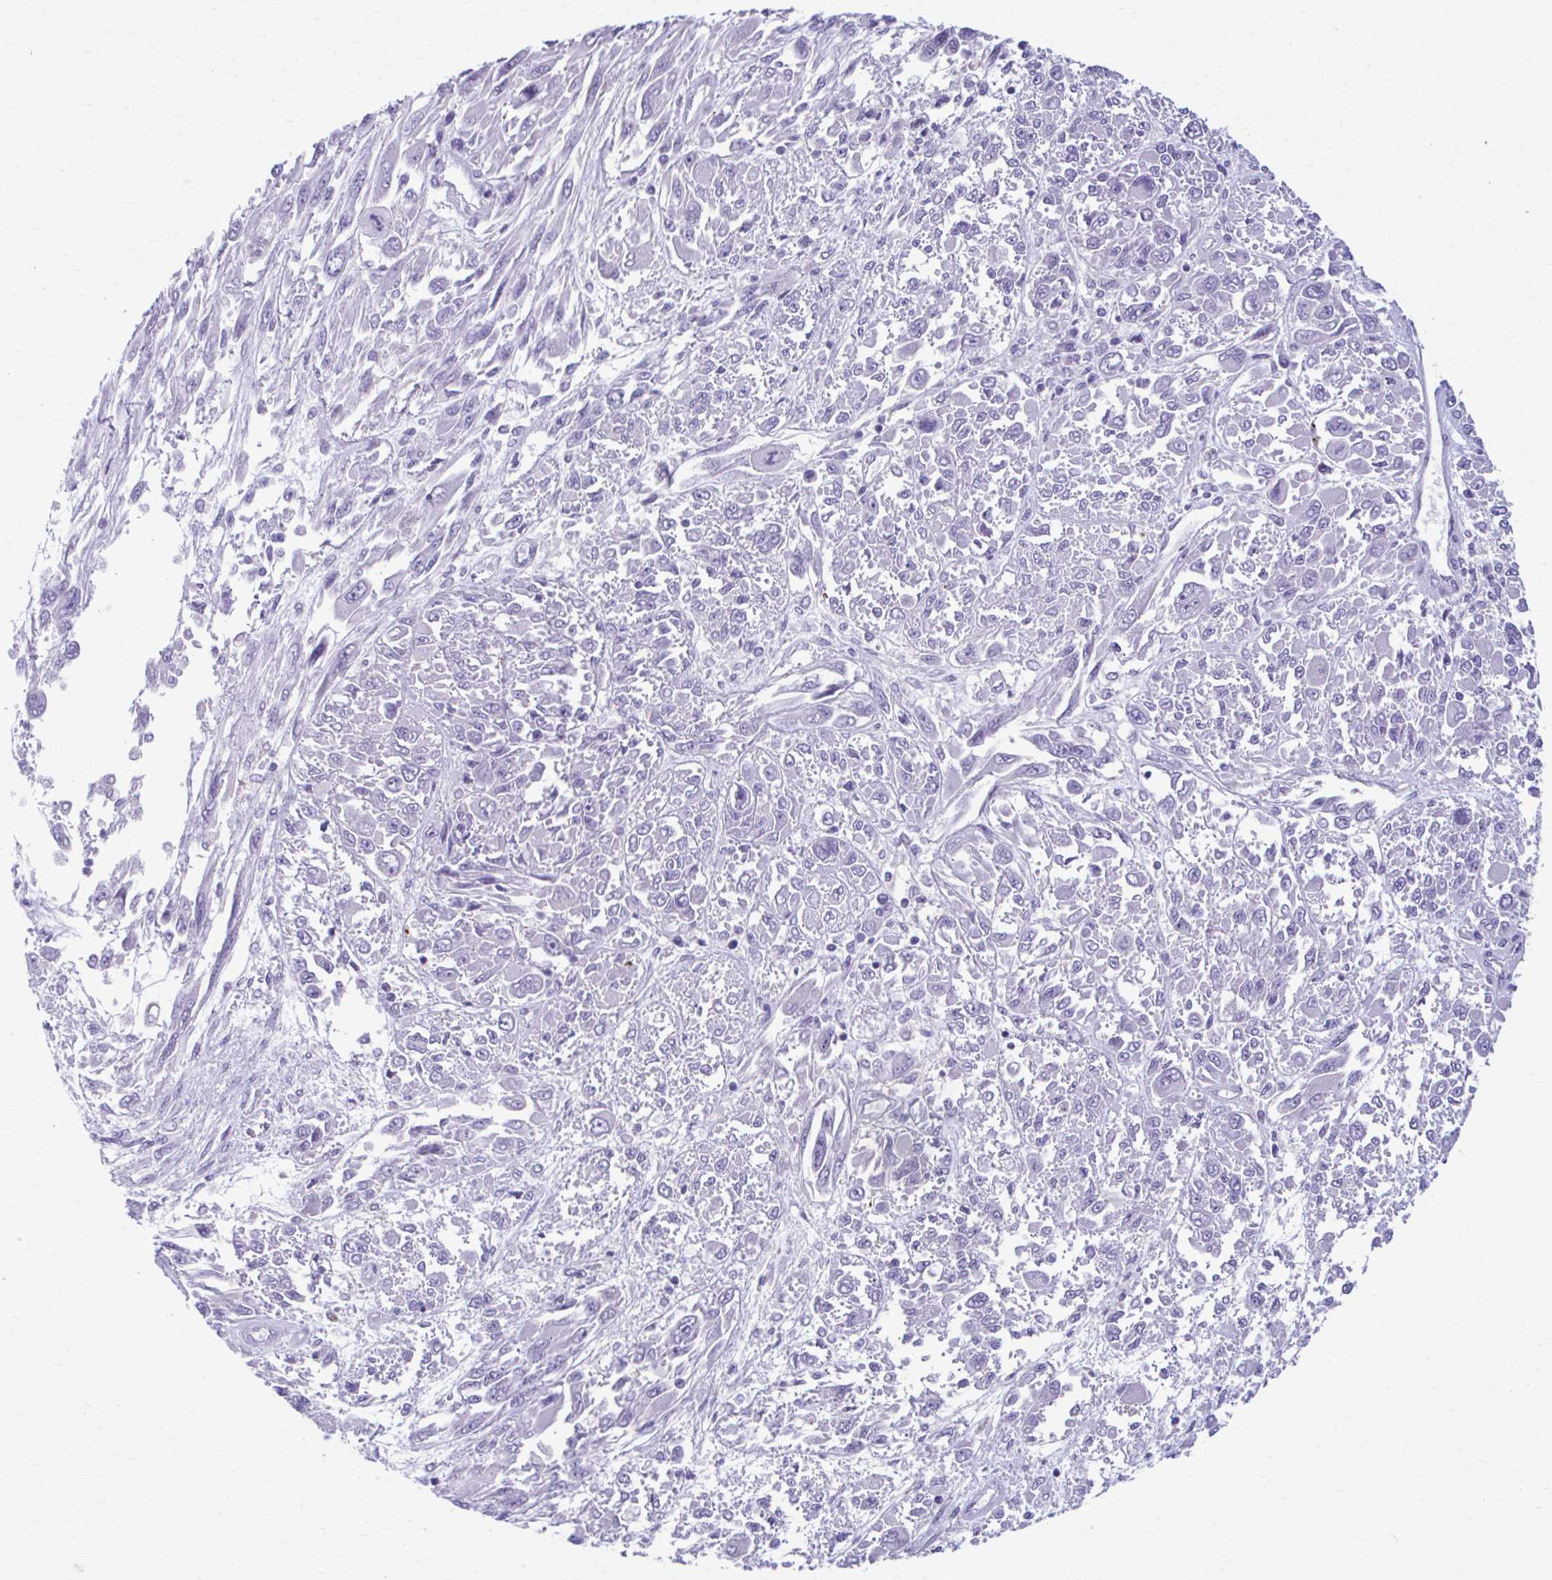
{"staining": {"intensity": "negative", "quantity": "none", "location": "none"}, "tissue": "melanoma", "cell_type": "Tumor cells", "image_type": "cancer", "snomed": [{"axis": "morphology", "description": "Malignant melanoma, NOS"}, {"axis": "topography", "description": "Skin"}], "caption": "An immunohistochemistry (IHC) histopathology image of malignant melanoma is shown. There is no staining in tumor cells of malignant melanoma.", "gene": "C12orf71", "patient": {"sex": "female", "age": 91}}